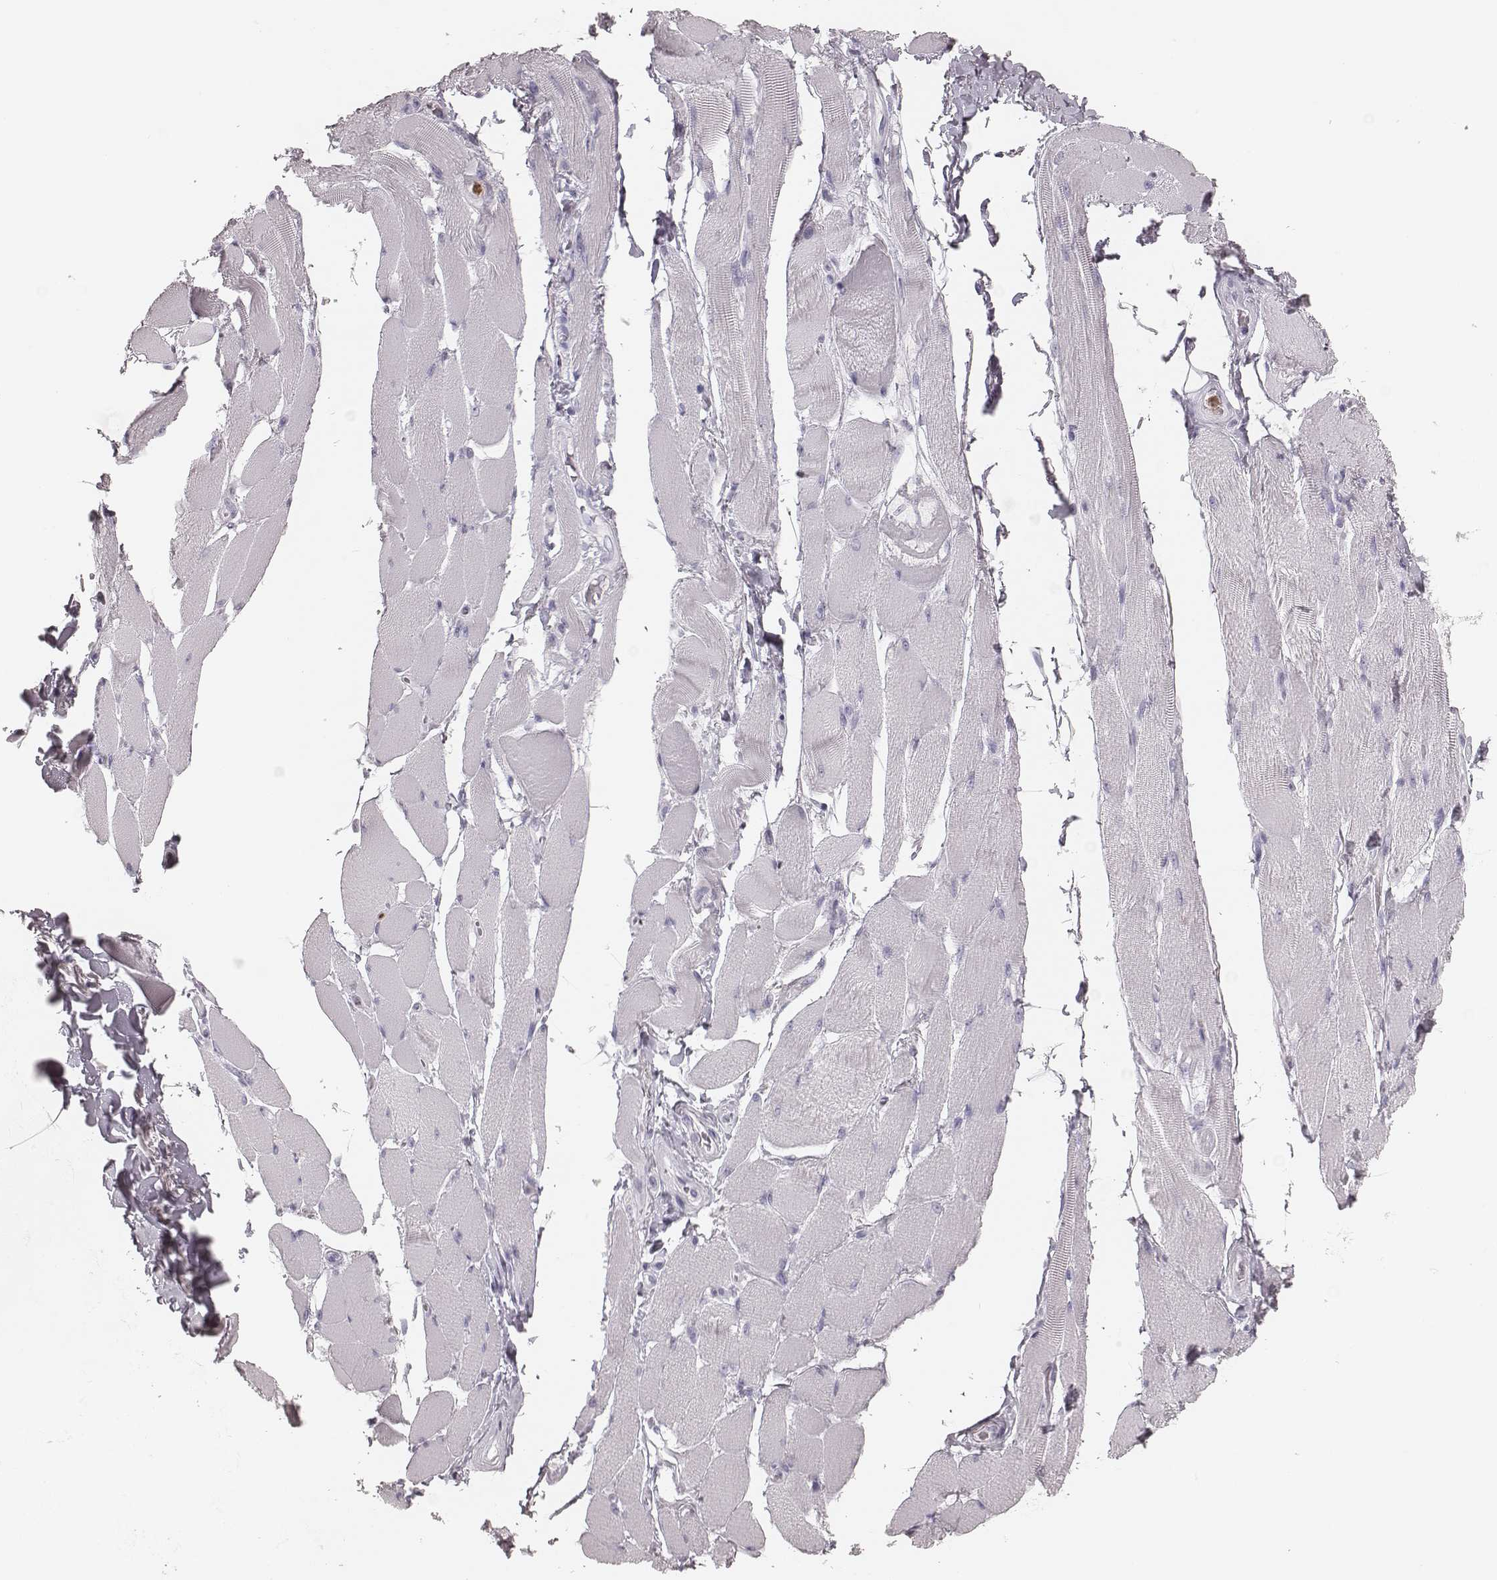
{"staining": {"intensity": "negative", "quantity": "none", "location": "none"}, "tissue": "skeletal muscle", "cell_type": "Myocytes", "image_type": "normal", "snomed": [{"axis": "morphology", "description": "Normal tissue, NOS"}, {"axis": "topography", "description": "Skeletal muscle"}, {"axis": "topography", "description": "Anal"}, {"axis": "topography", "description": "Peripheral nerve tissue"}], "caption": "Immunohistochemistry (IHC) image of benign skeletal muscle stained for a protein (brown), which shows no positivity in myocytes. Brightfield microscopy of IHC stained with DAB (brown) and hematoxylin (blue), captured at high magnification.", "gene": "ELANE", "patient": {"sex": "male", "age": 53}}